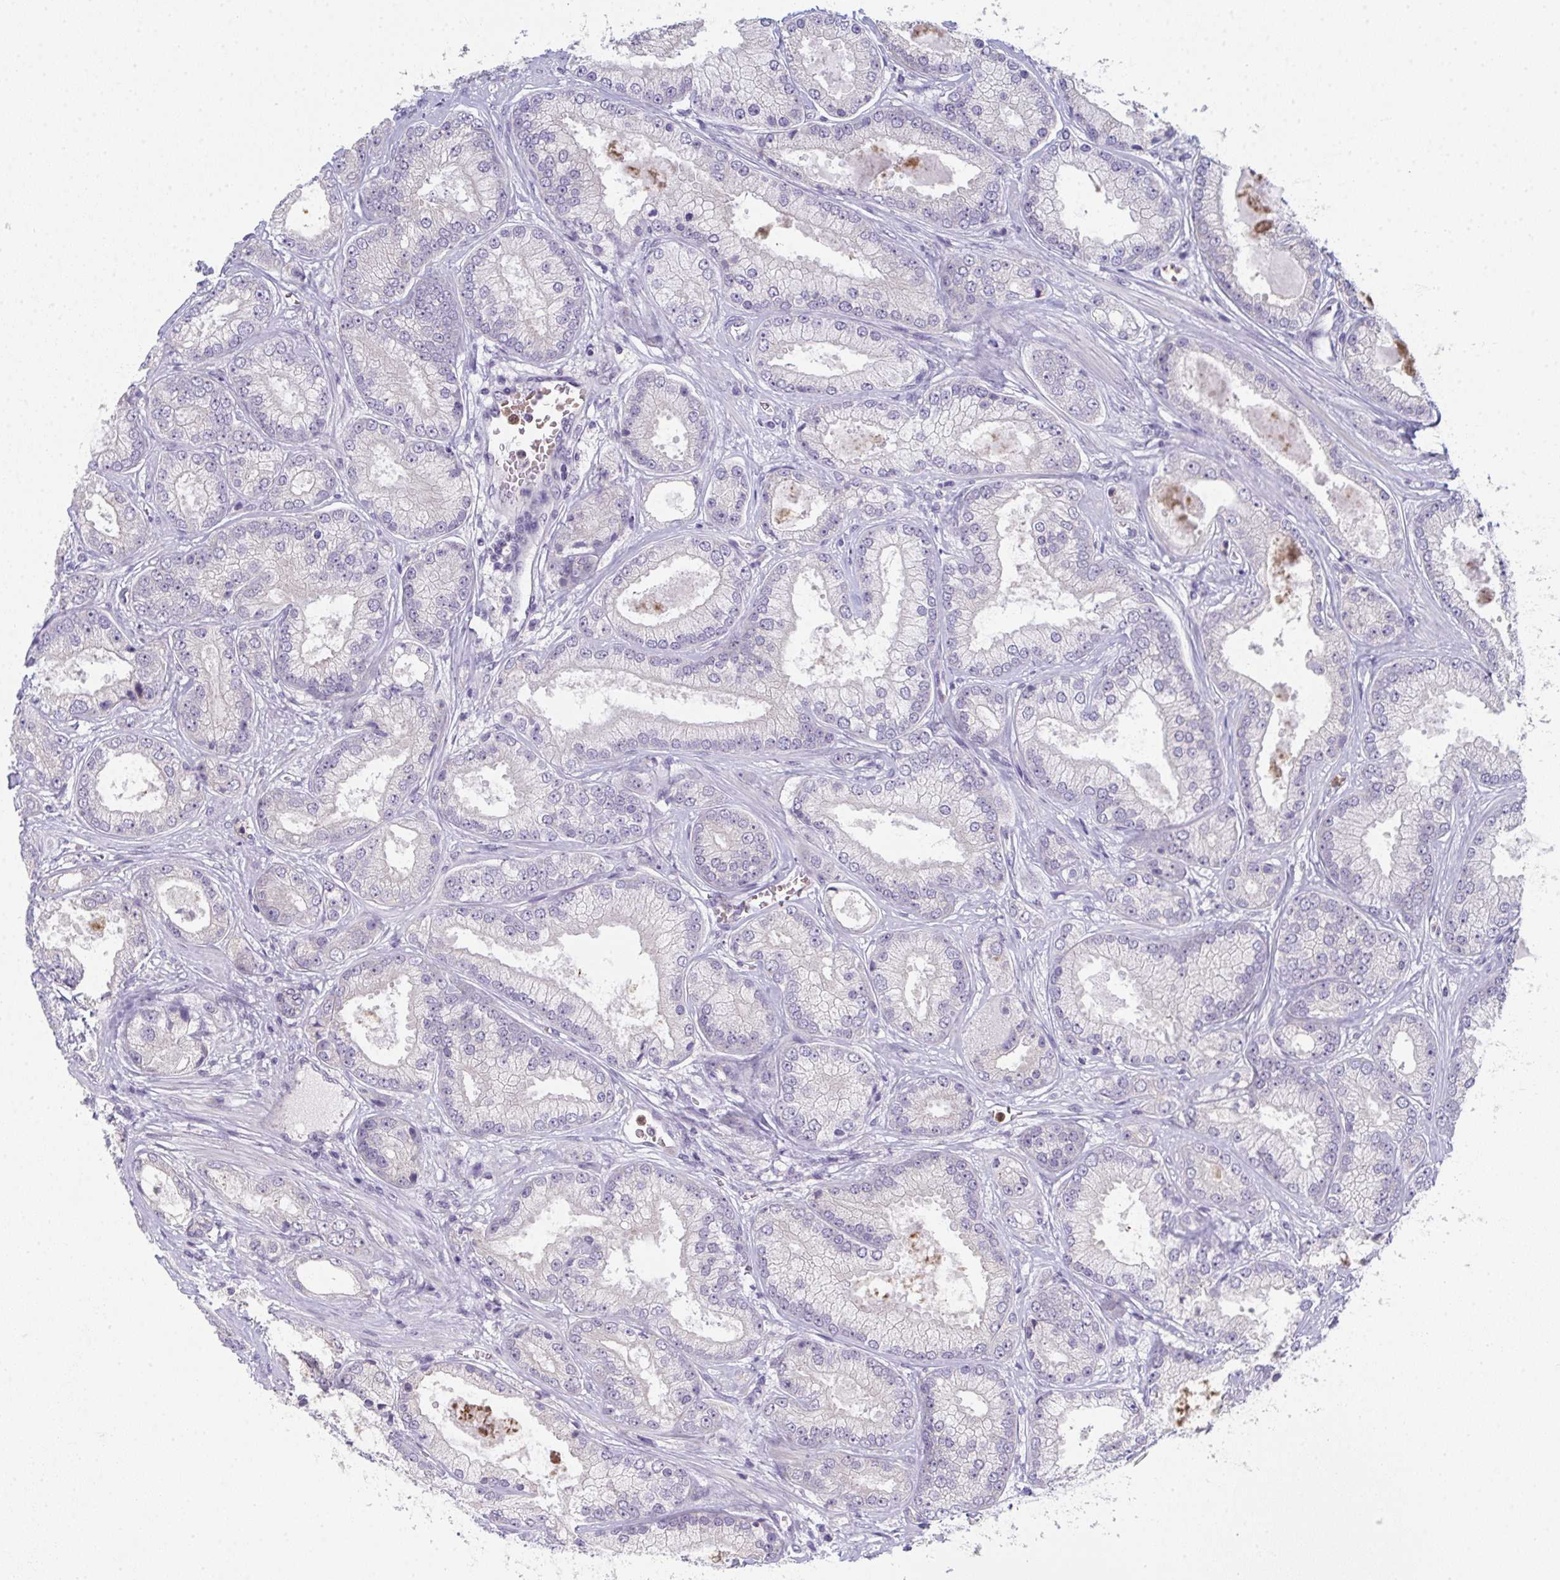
{"staining": {"intensity": "negative", "quantity": "none", "location": "none"}, "tissue": "prostate cancer", "cell_type": "Tumor cells", "image_type": "cancer", "snomed": [{"axis": "morphology", "description": "Adenocarcinoma, High grade"}, {"axis": "topography", "description": "Prostate"}], "caption": "IHC micrograph of prostate cancer stained for a protein (brown), which shows no staining in tumor cells.", "gene": "RIOK1", "patient": {"sex": "male", "age": 67}}